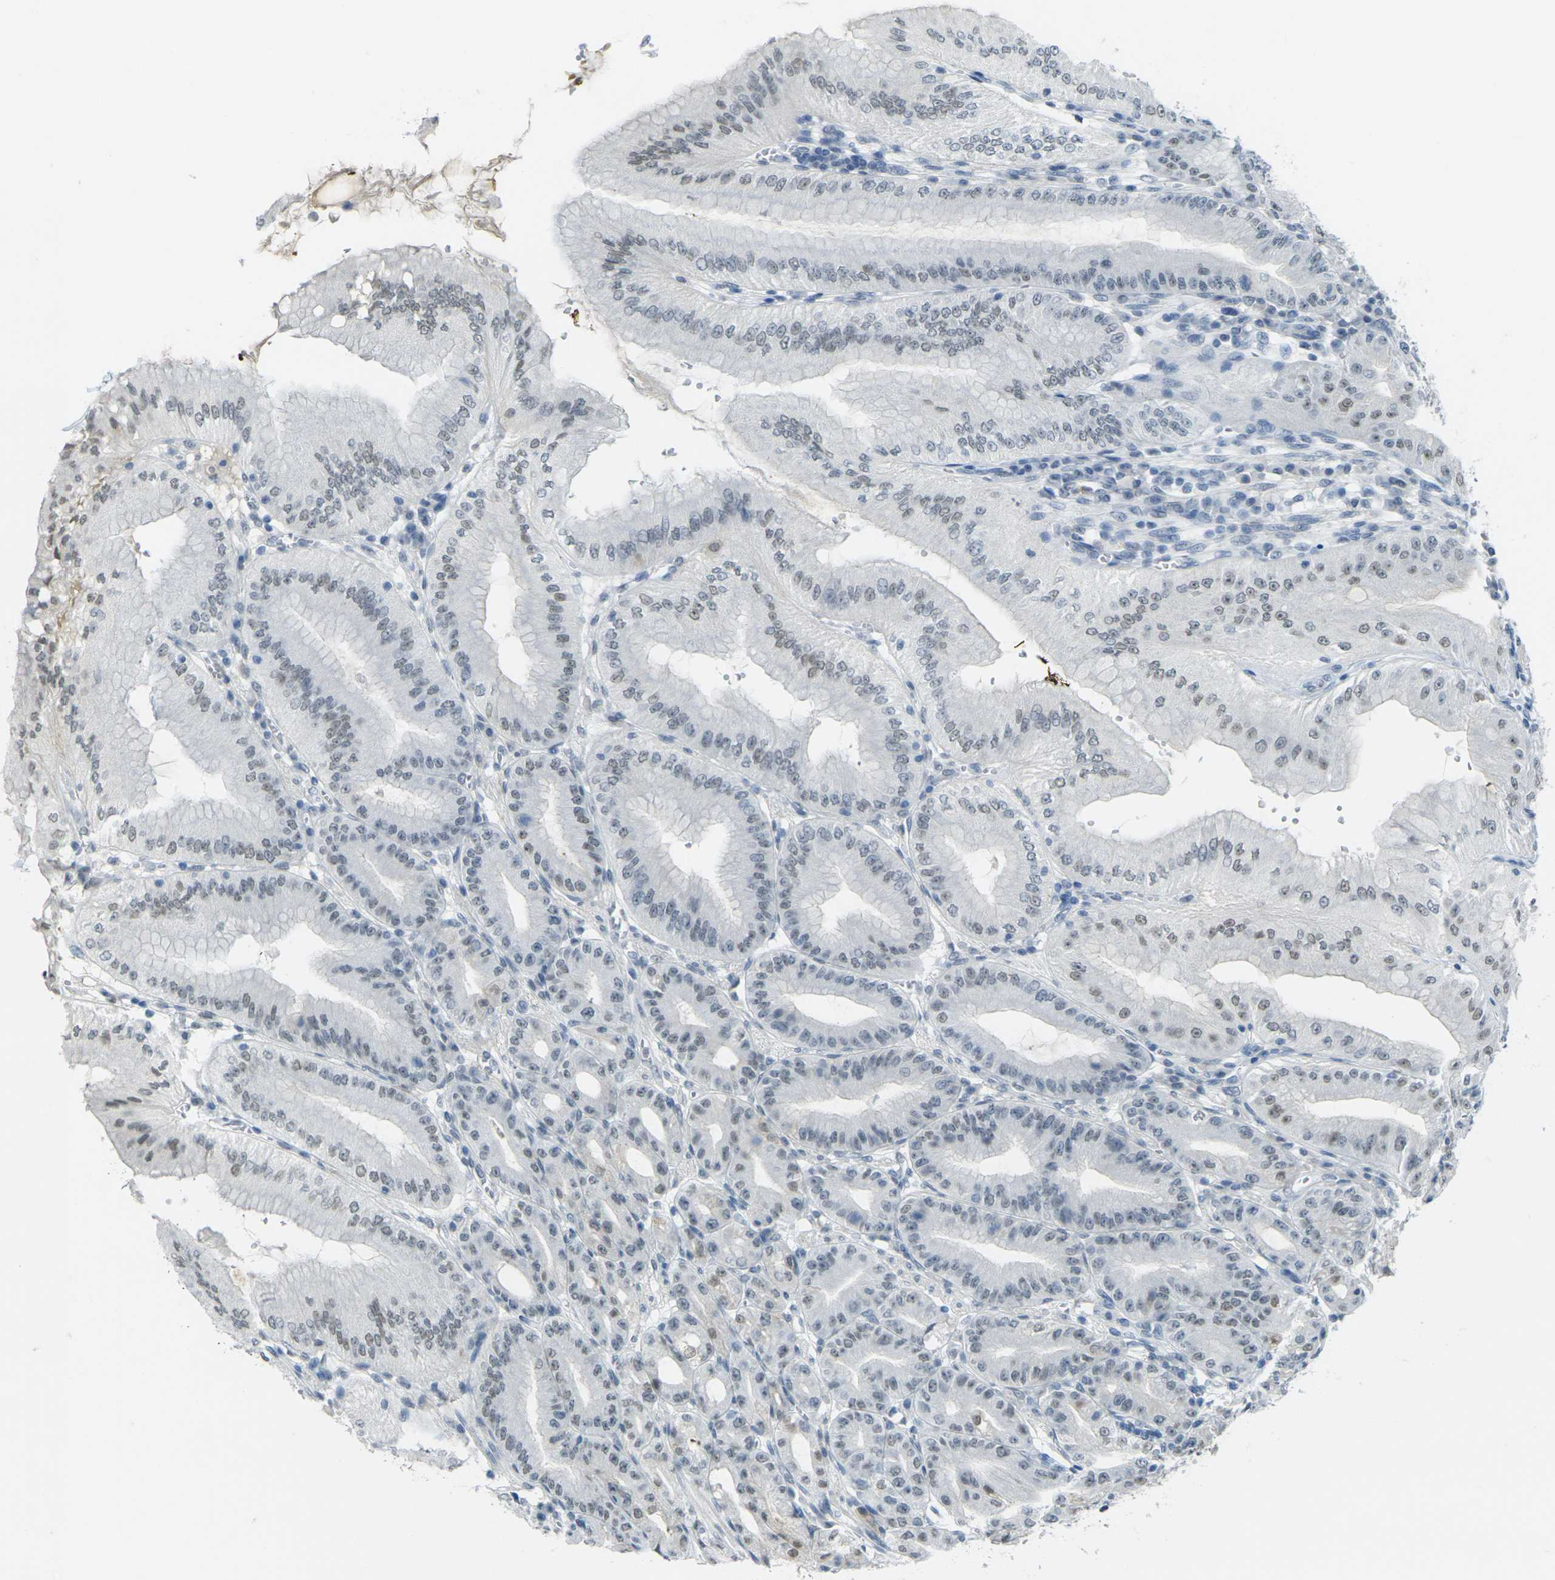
{"staining": {"intensity": "moderate", "quantity": "<25%", "location": "cytoplasmic/membranous"}, "tissue": "stomach", "cell_type": "Glandular cells", "image_type": "normal", "snomed": [{"axis": "morphology", "description": "Normal tissue, NOS"}, {"axis": "topography", "description": "Stomach, lower"}], "caption": "IHC staining of benign stomach, which reveals low levels of moderate cytoplasmic/membranous positivity in about <25% of glandular cells indicating moderate cytoplasmic/membranous protein expression. The staining was performed using DAB (3,3'-diaminobenzidine) (brown) for protein detection and nuclei were counterstained in hematoxylin (blue).", "gene": "SPTBN2", "patient": {"sex": "male", "age": 71}}